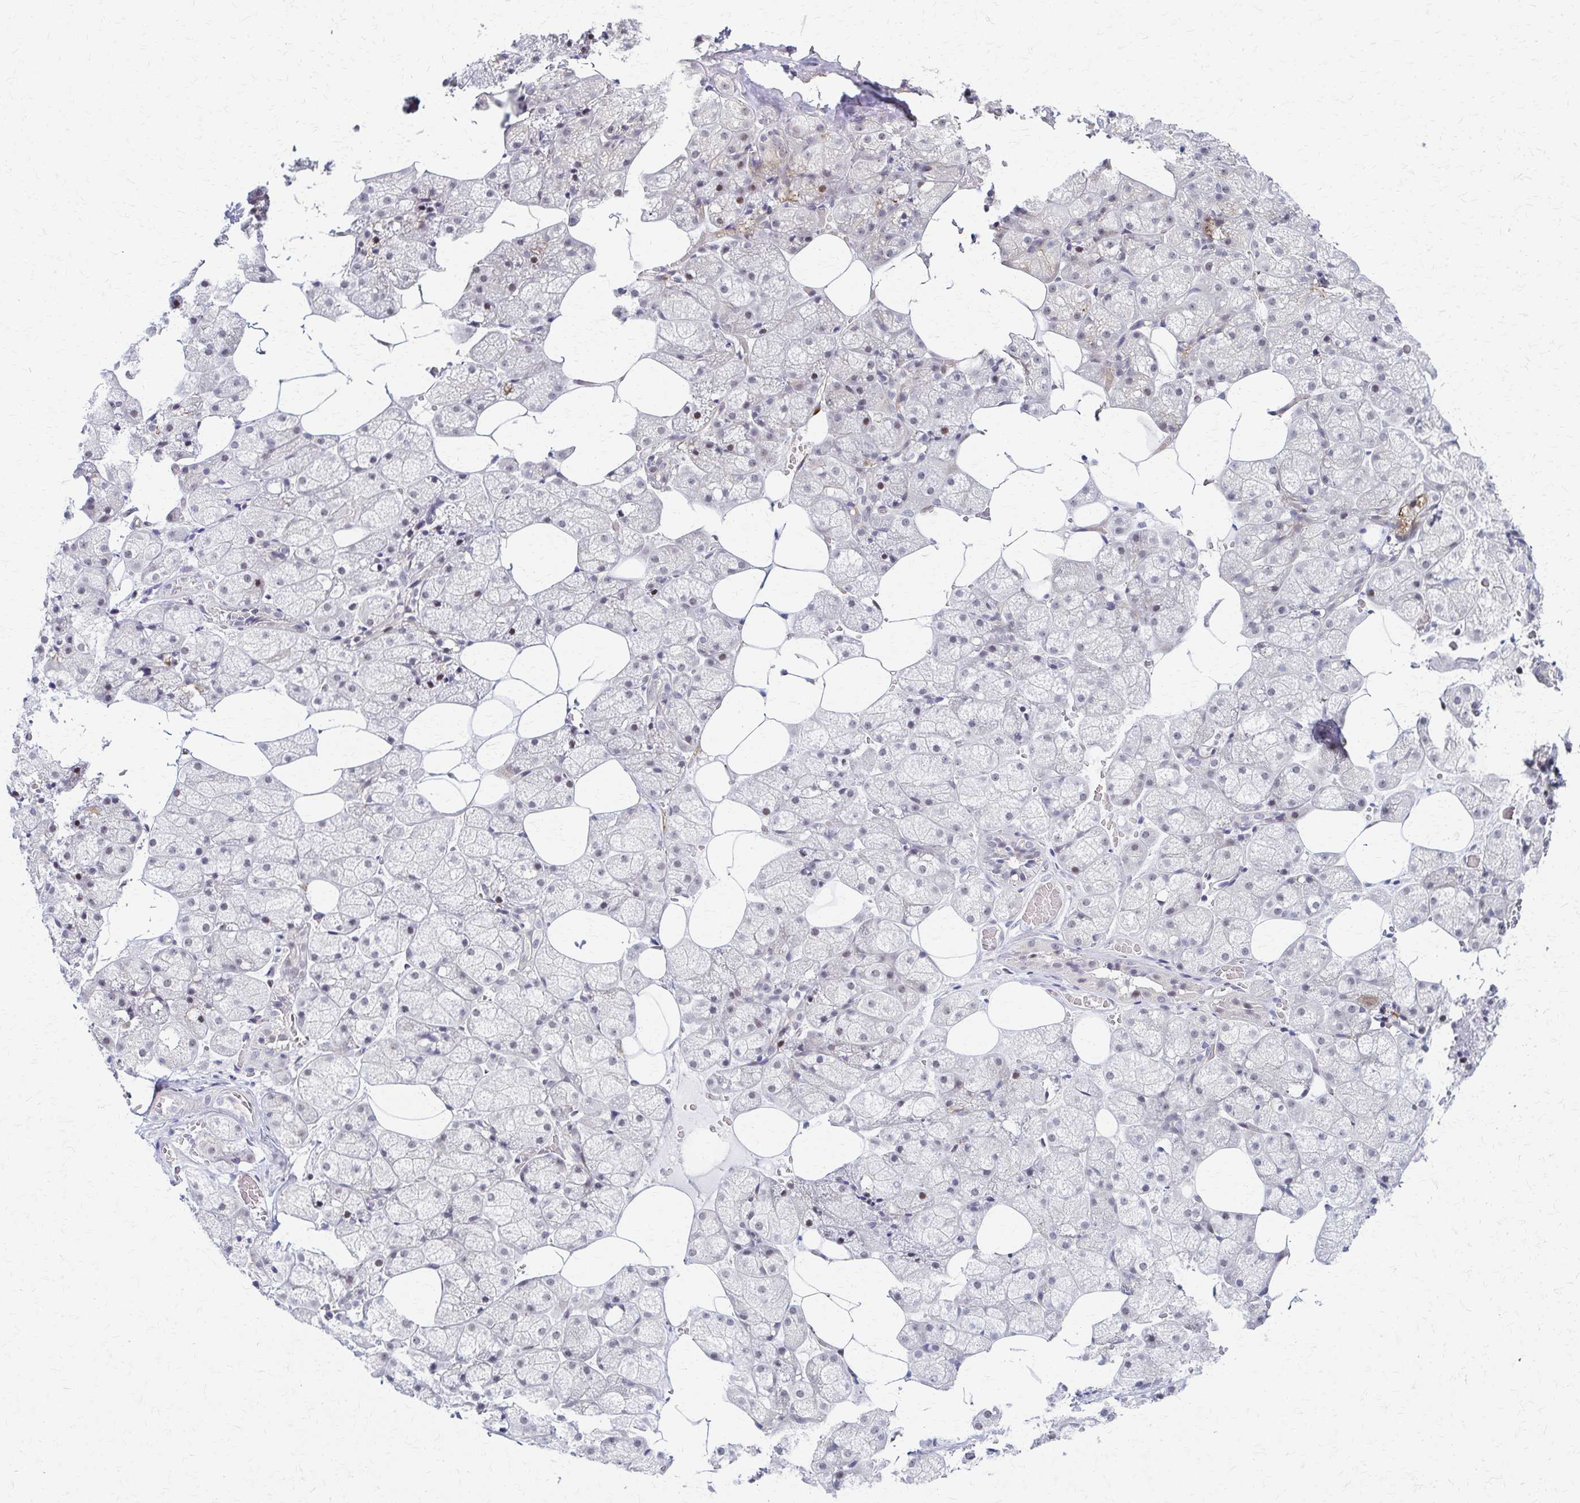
{"staining": {"intensity": "moderate", "quantity": "25%-75%", "location": "nuclear"}, "tissue": "salivary gland", "cell_type": "Glandular cells", "image_type": "normal", "snomed": [{"axis": "morphology", "description": "Normal tissue, NOS"}, {"axis": "topography", "description": "Salivary gland"}, {"axis": "topography", "description": "Peripheral nerve tissue"}], "caption": "Glandular cells show moderate nuclear positivity in about 25%-75% of cells in benign salivary gland.", "gene": "PSMD7", "patient": {"sex": "male", "age": 38}}